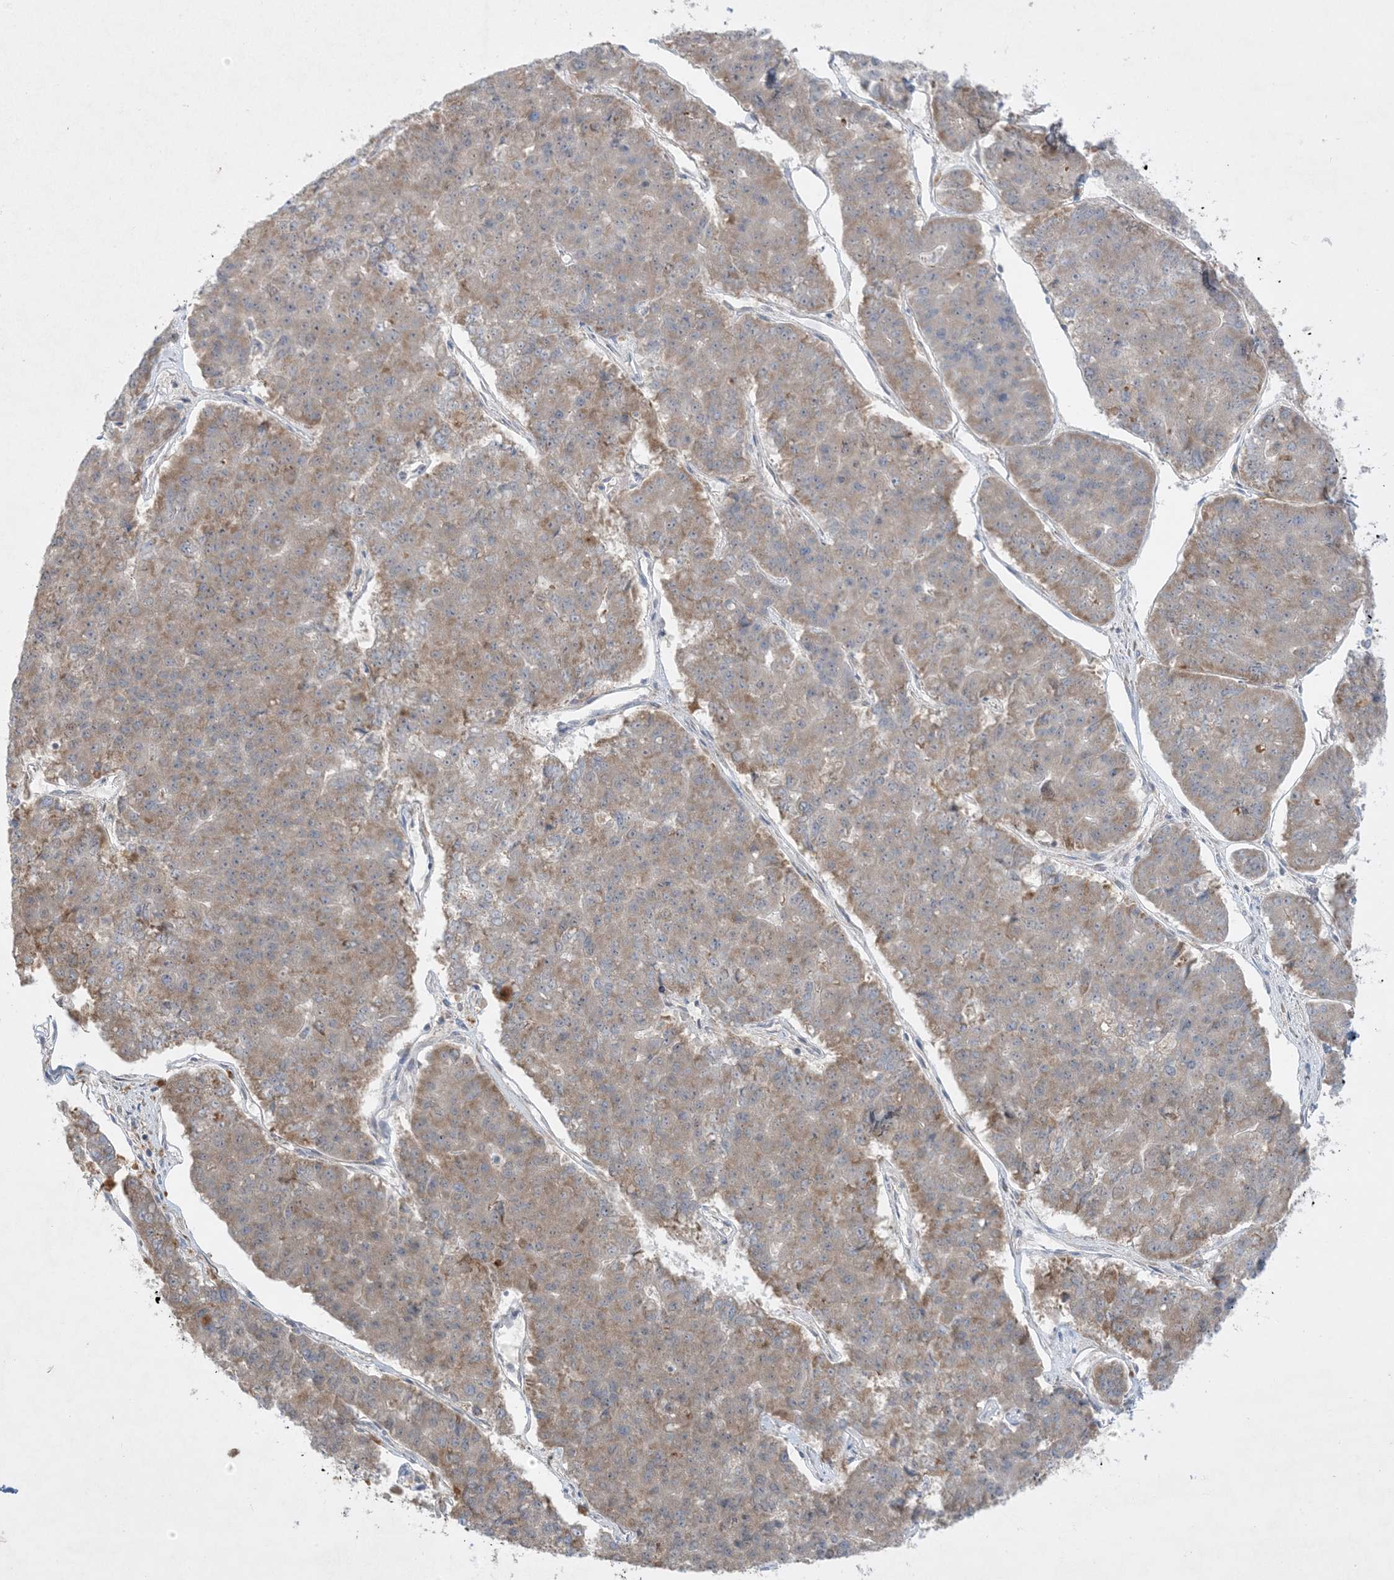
{"staining": {"intensity": "weak", "quantity": "25%-75%", "location": "cytoplasmic/membranous"}, "tissue": "pancreatic cancer", "cell_type": "Tumor cells", "image_type": "cancer", "snomed": [{"axis": "morphology", "description": "Adenocarcinoma, NOS"}, {"axis": "topography", "description": "Pancreas"}], "caption": "The immunohistochemical stain labels weak cytoplasmic/membranous positivity in tumor cells of pancreatic adenocarcinoma tissue.", "gene": "MMGT1", "patient": {"sex": "male", "age": 50}}